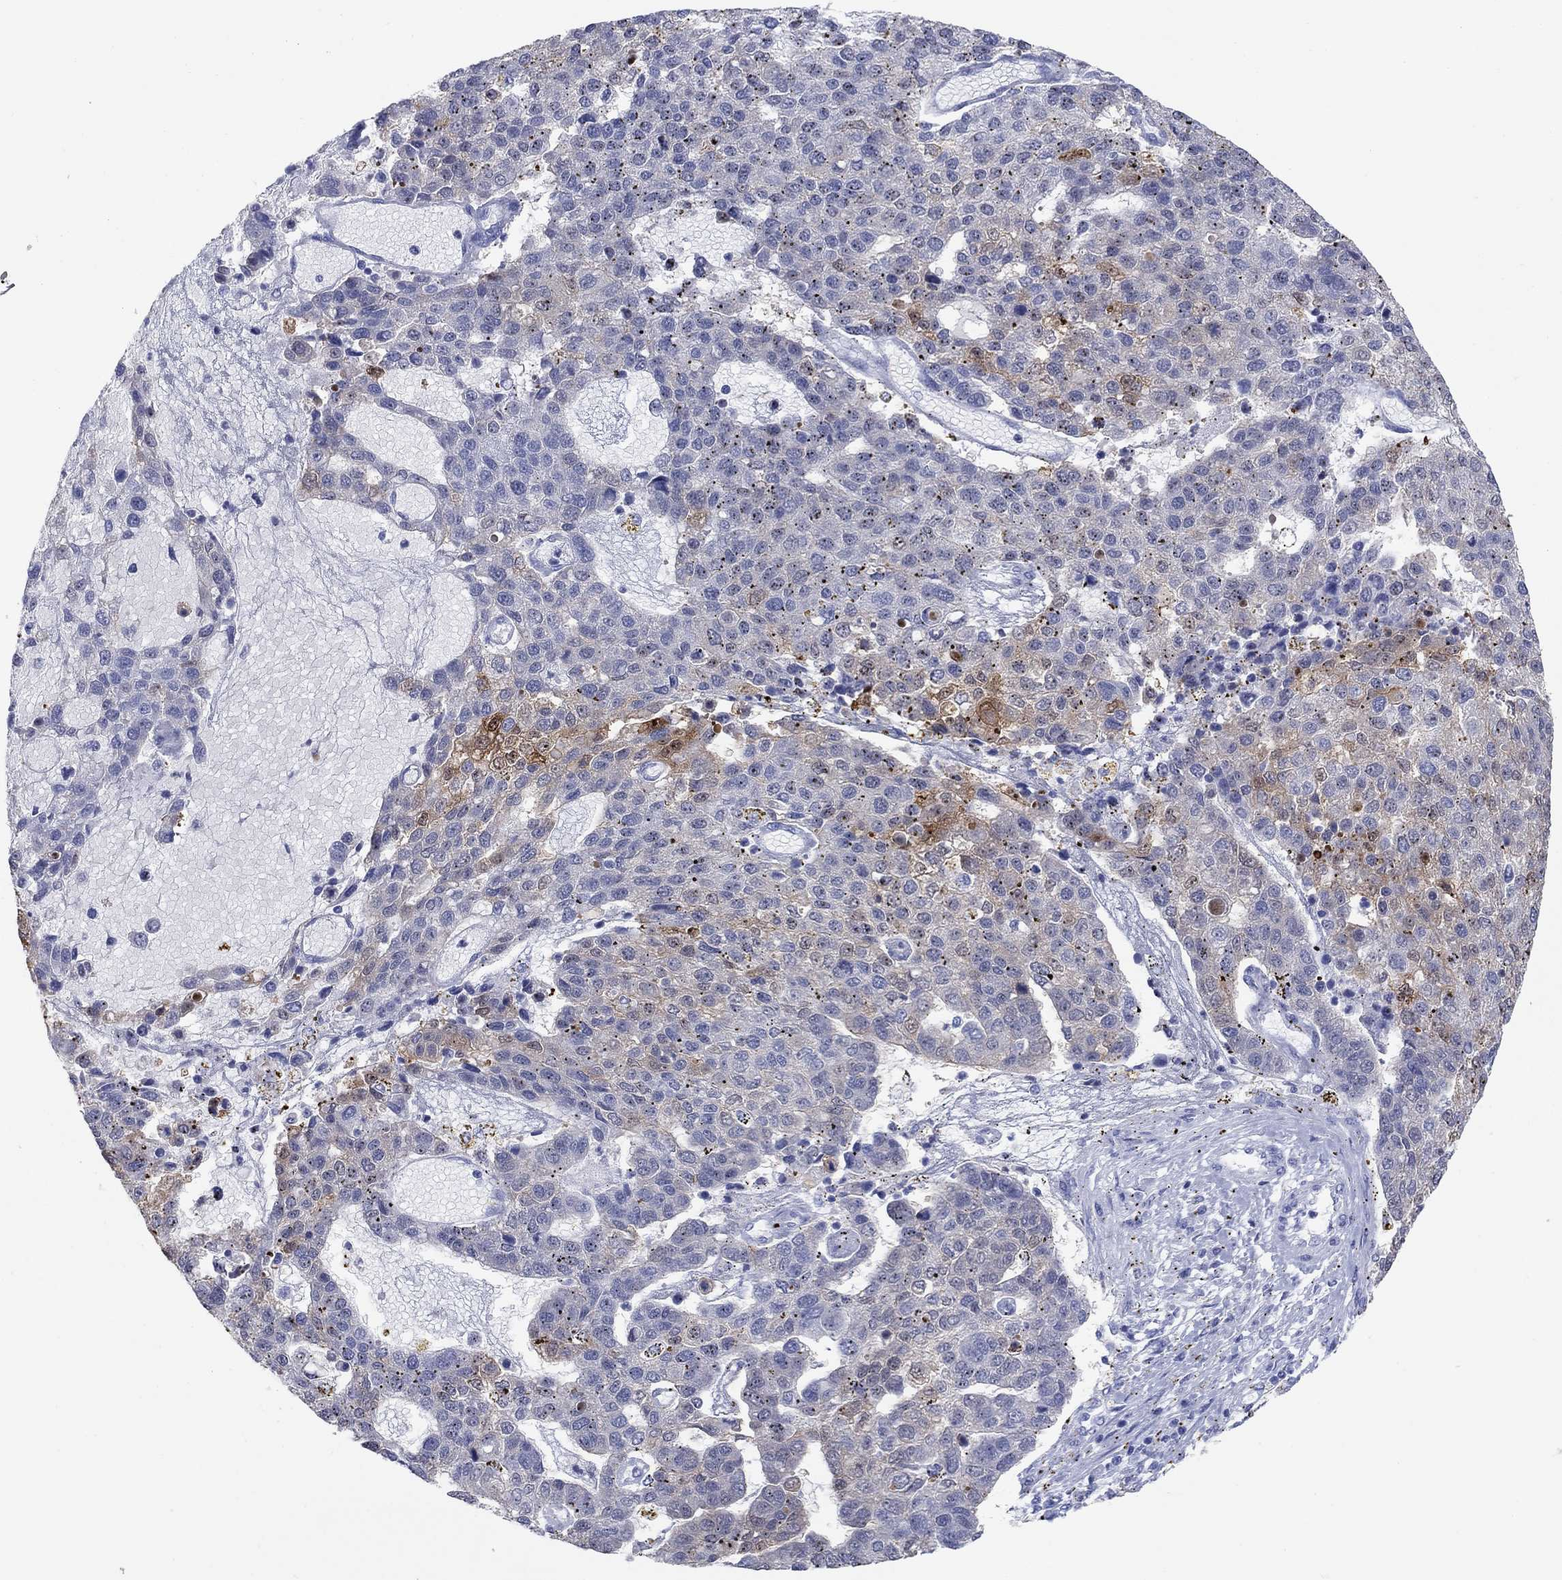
{"staining": {"intensity": "moderate", "quantity": "<25%", "location": "cytoplasmic/membranous"}, "tissue": "pancreatic cancer", "cell_type": "Tumor cells", "image_type": "cancer", "snomed": [{"axis": "morphology", "description": "Adenocarcinoma, NOS"}, {"axis": "topography", "description": "Pancreas"}], "caption": "Protein expression analysis of pancreatic cancer shows moderate cytoplasmic/membranous positivity in about <25% of tumor cells. (brown staining indicates protein expression, while blue staining denotes nuclei).", "gene": "AKR1C2", "patient": {"sex": "female", "age": 61}}